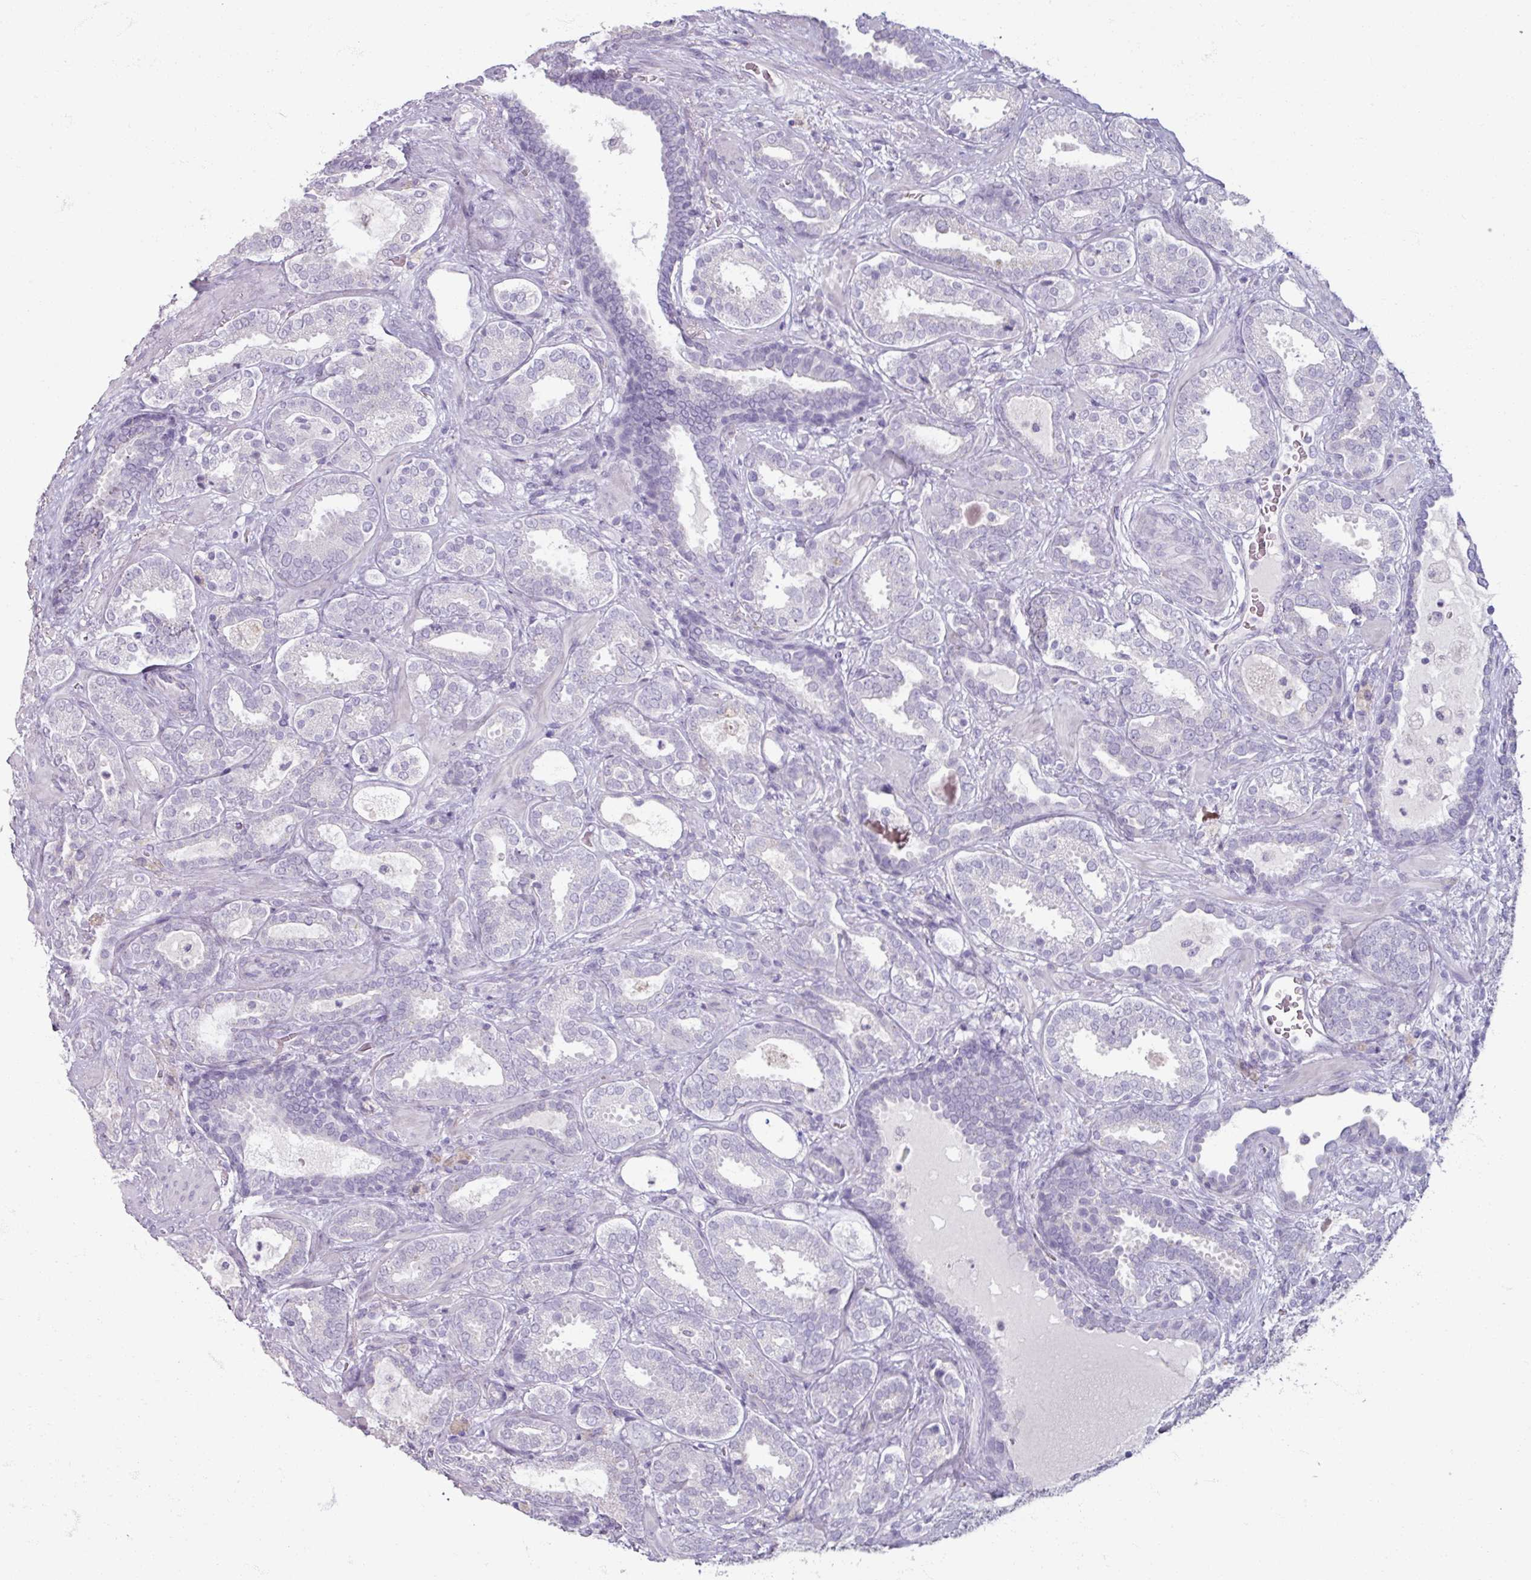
{"staining": {"intensity": "negative", "quantity": "none", "location": "none"}, "tissue": "prostate cancer", "cell_type": "Tumor cells", "image_type": "cancer", "snomed": [{"axis": "morphology", "description": "Adenocarcinoma, High grade"}, {"axis": "topography", "description": "Prostate"}], "caption": "Tumor cells show no significant staining in prostate cancer.", "gene": "TG", "patient": {"sex": "male", "age": 65}}